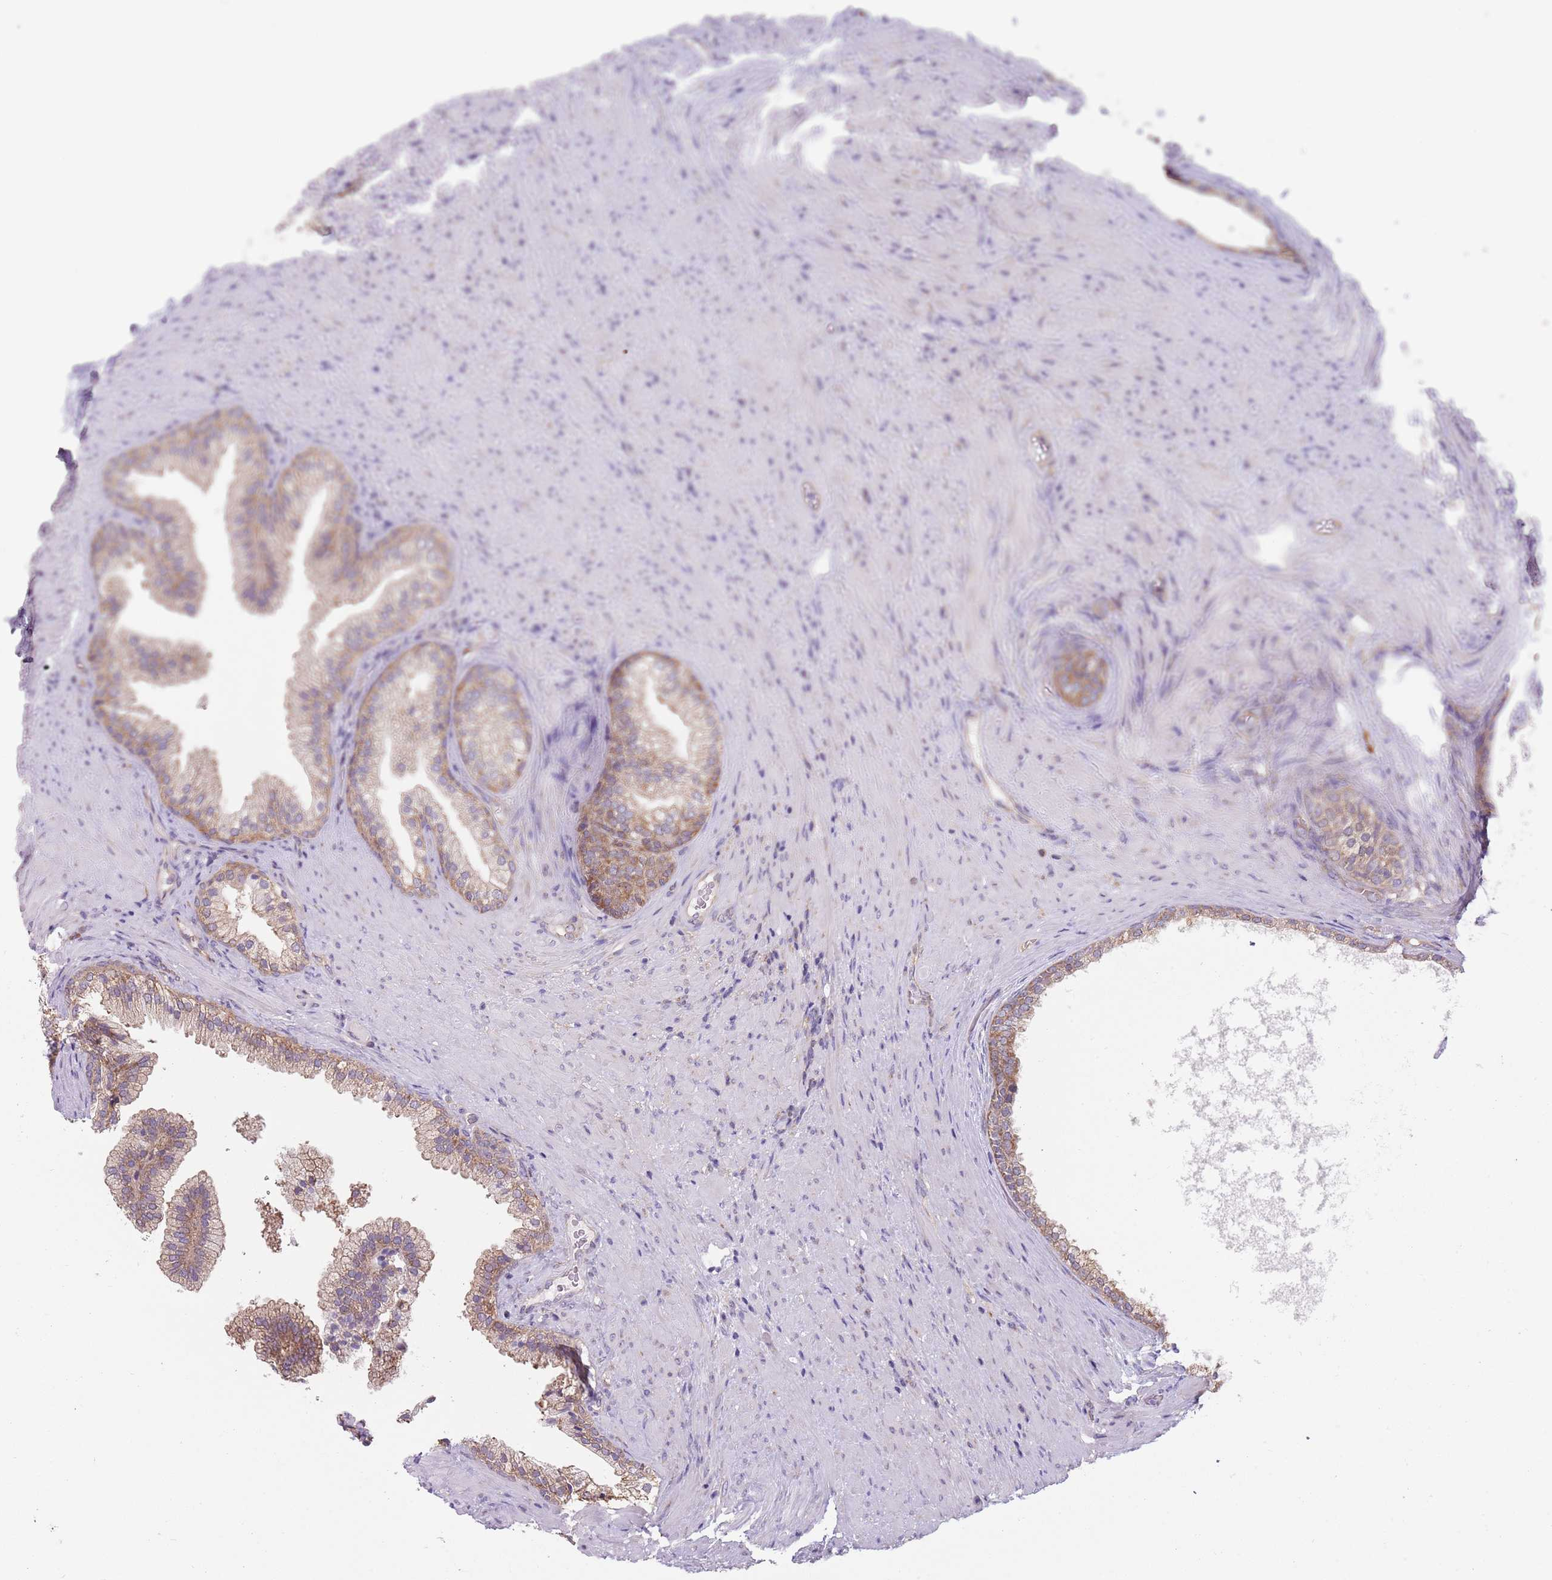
{"staining": {"intensity": "moderate", "quantity": ">75%", "location": "cytoplasmic/membranous"}, "tissue": "prostate", "cell_type": "Glandular cells", "image_type": "normal", "snomed": [{"axis": "morphology", "description": "Normal tissue, NOS"}, {"axis": "topography", "description": "Prostate"}], "caption": "Immunohistochemical staining of unremarkable human prostate shows >75% levels of moderate cytoplasmic/membranous protein positivity in about >75% of glandular cells. The staining was performed using DAB to visualize the protein expression in brown, while the nuclei were stained in blue with hematoxylin (Magnification: 20x).", "gene": "RPL17", "patient": {"sex": "male", "age": 76}}